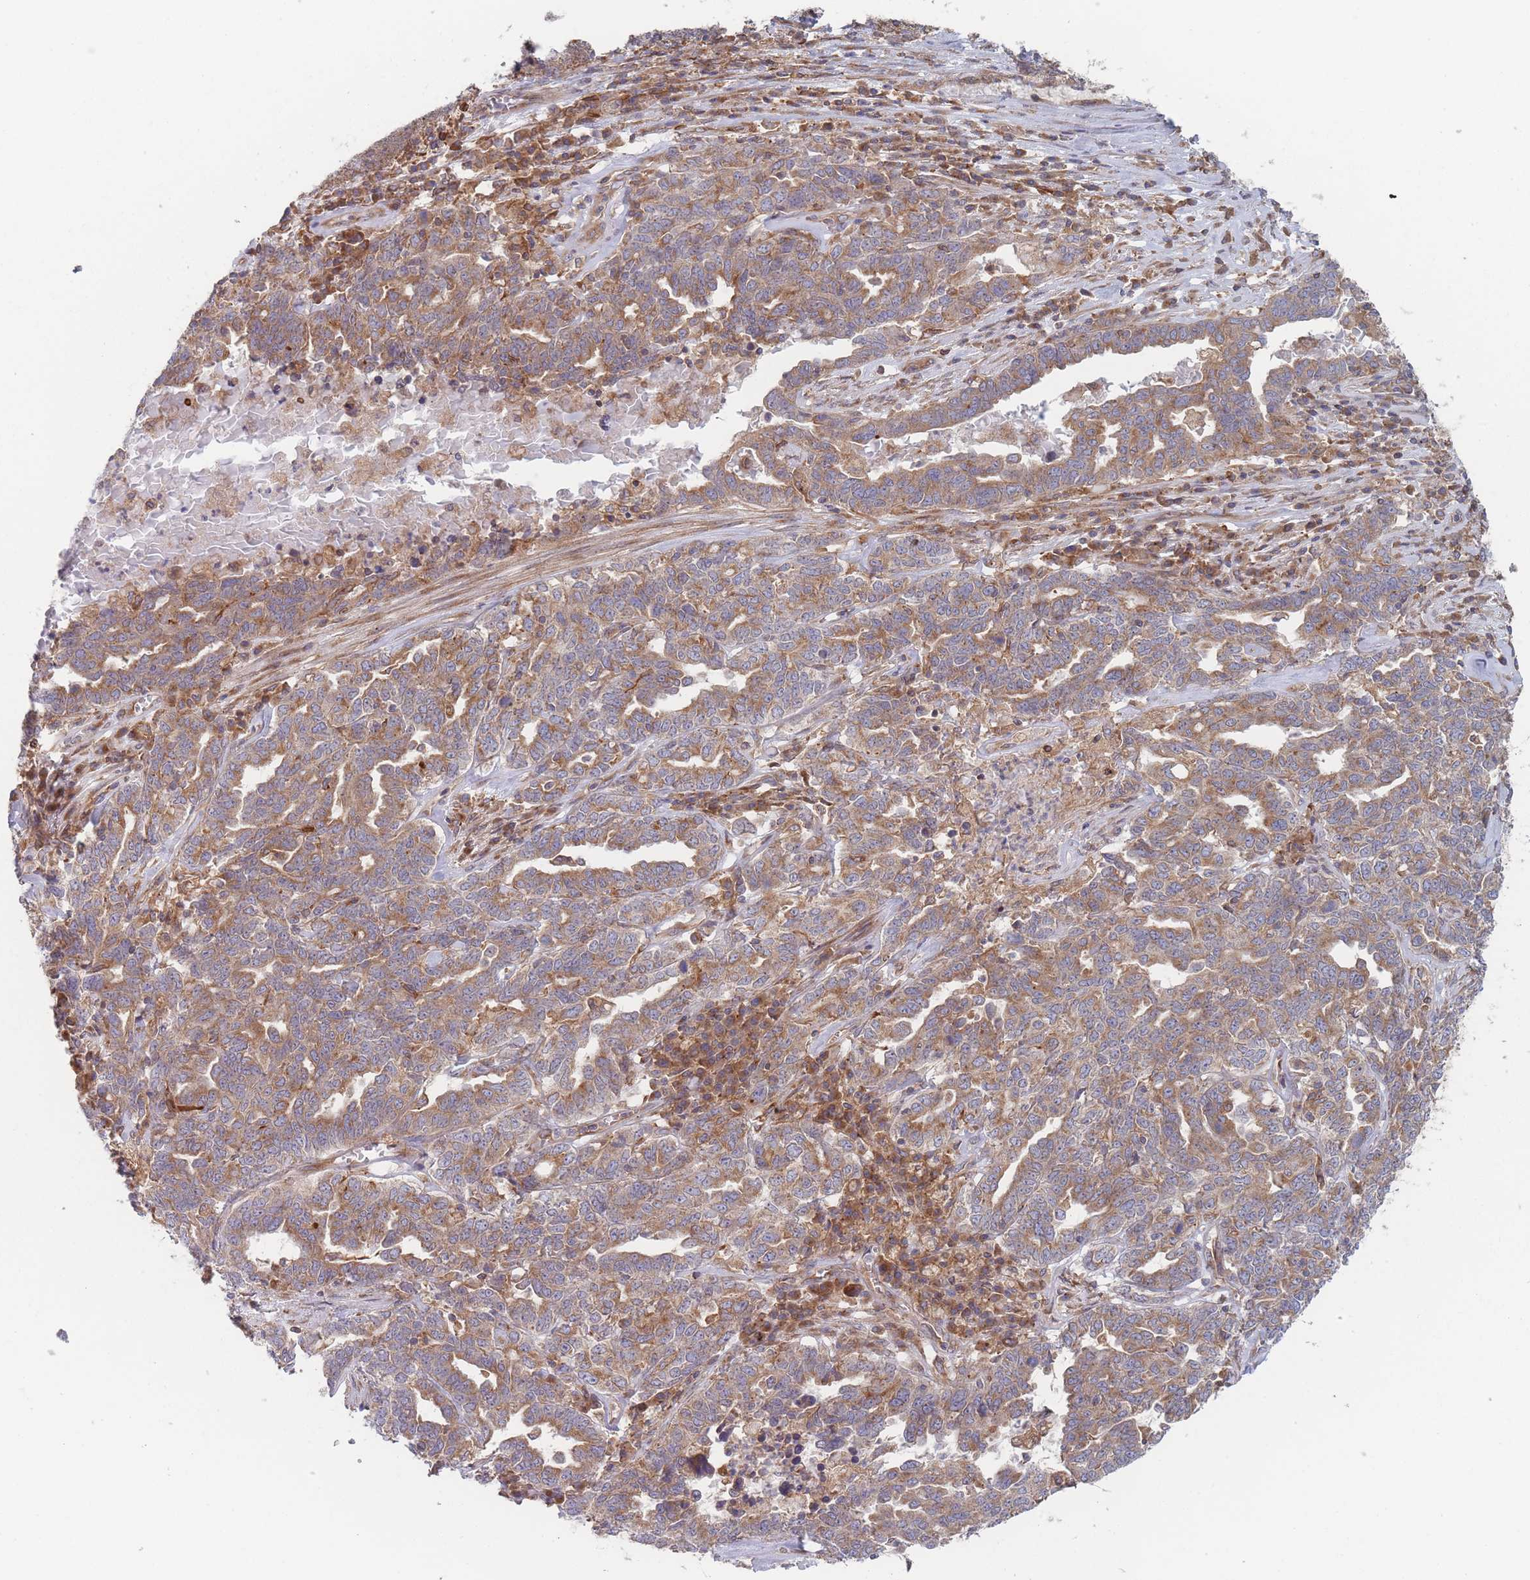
{"staining": {"intensity": "moderate", "quantity": ">75%", "location": "cytoplasmic/membranous"}, "tissue": "ovarian cancer", "cell_type": "Tumor cells", "image_type": "cancer", "snomed": [{"axis": "morphology", "description": "Carcinoma, endometroid"}, {"axis": "topography", "description": "Ovary"}], "caption": "High-power microscopy captured an immunohistochemistry photomicrograph of ovarian cancer, revealing moderate cytoplasmic/membranous positivity in about >75% of tumor cells.", "gene": "KDSR", "patient": {"sex": "female", "age": 62}}